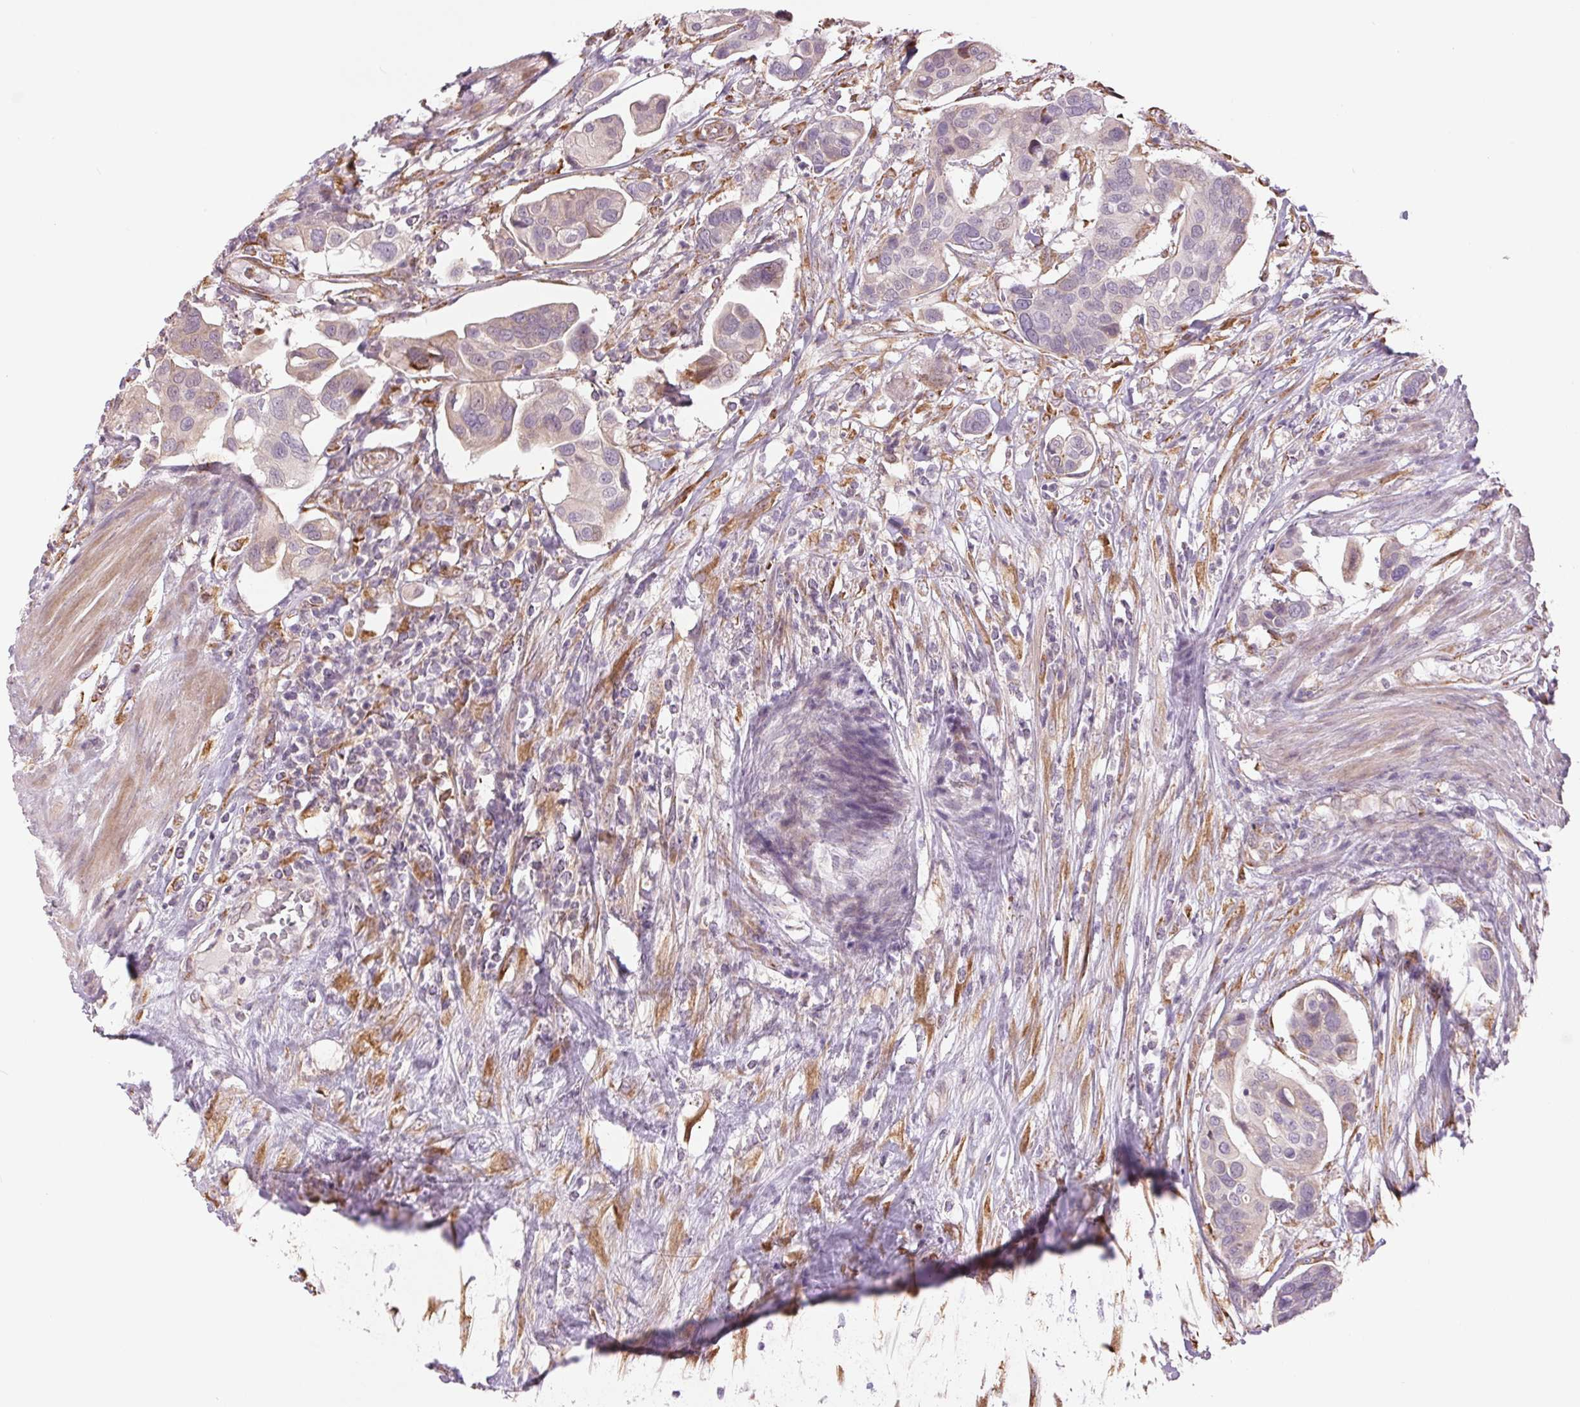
{"staining": {"intensity": "negative", "quantity": "none", "location": "none"}, "tissue": "renal cancer", "cell_type": "Tumor cells", "image_type": "cancer", "snomed": [{"axis": "morphology", "description": "Adenocarcinoma, NOS"}, {"axis": "topography", "description": "Urinary bladder"}], "caption": "Immunohistochemical staining of renal cancer exhibits no significant positivity in tumor cells. Nuclei are stained in blue.", "gene": "METTL17", "patient": {"sex": "male", "age": 61}}